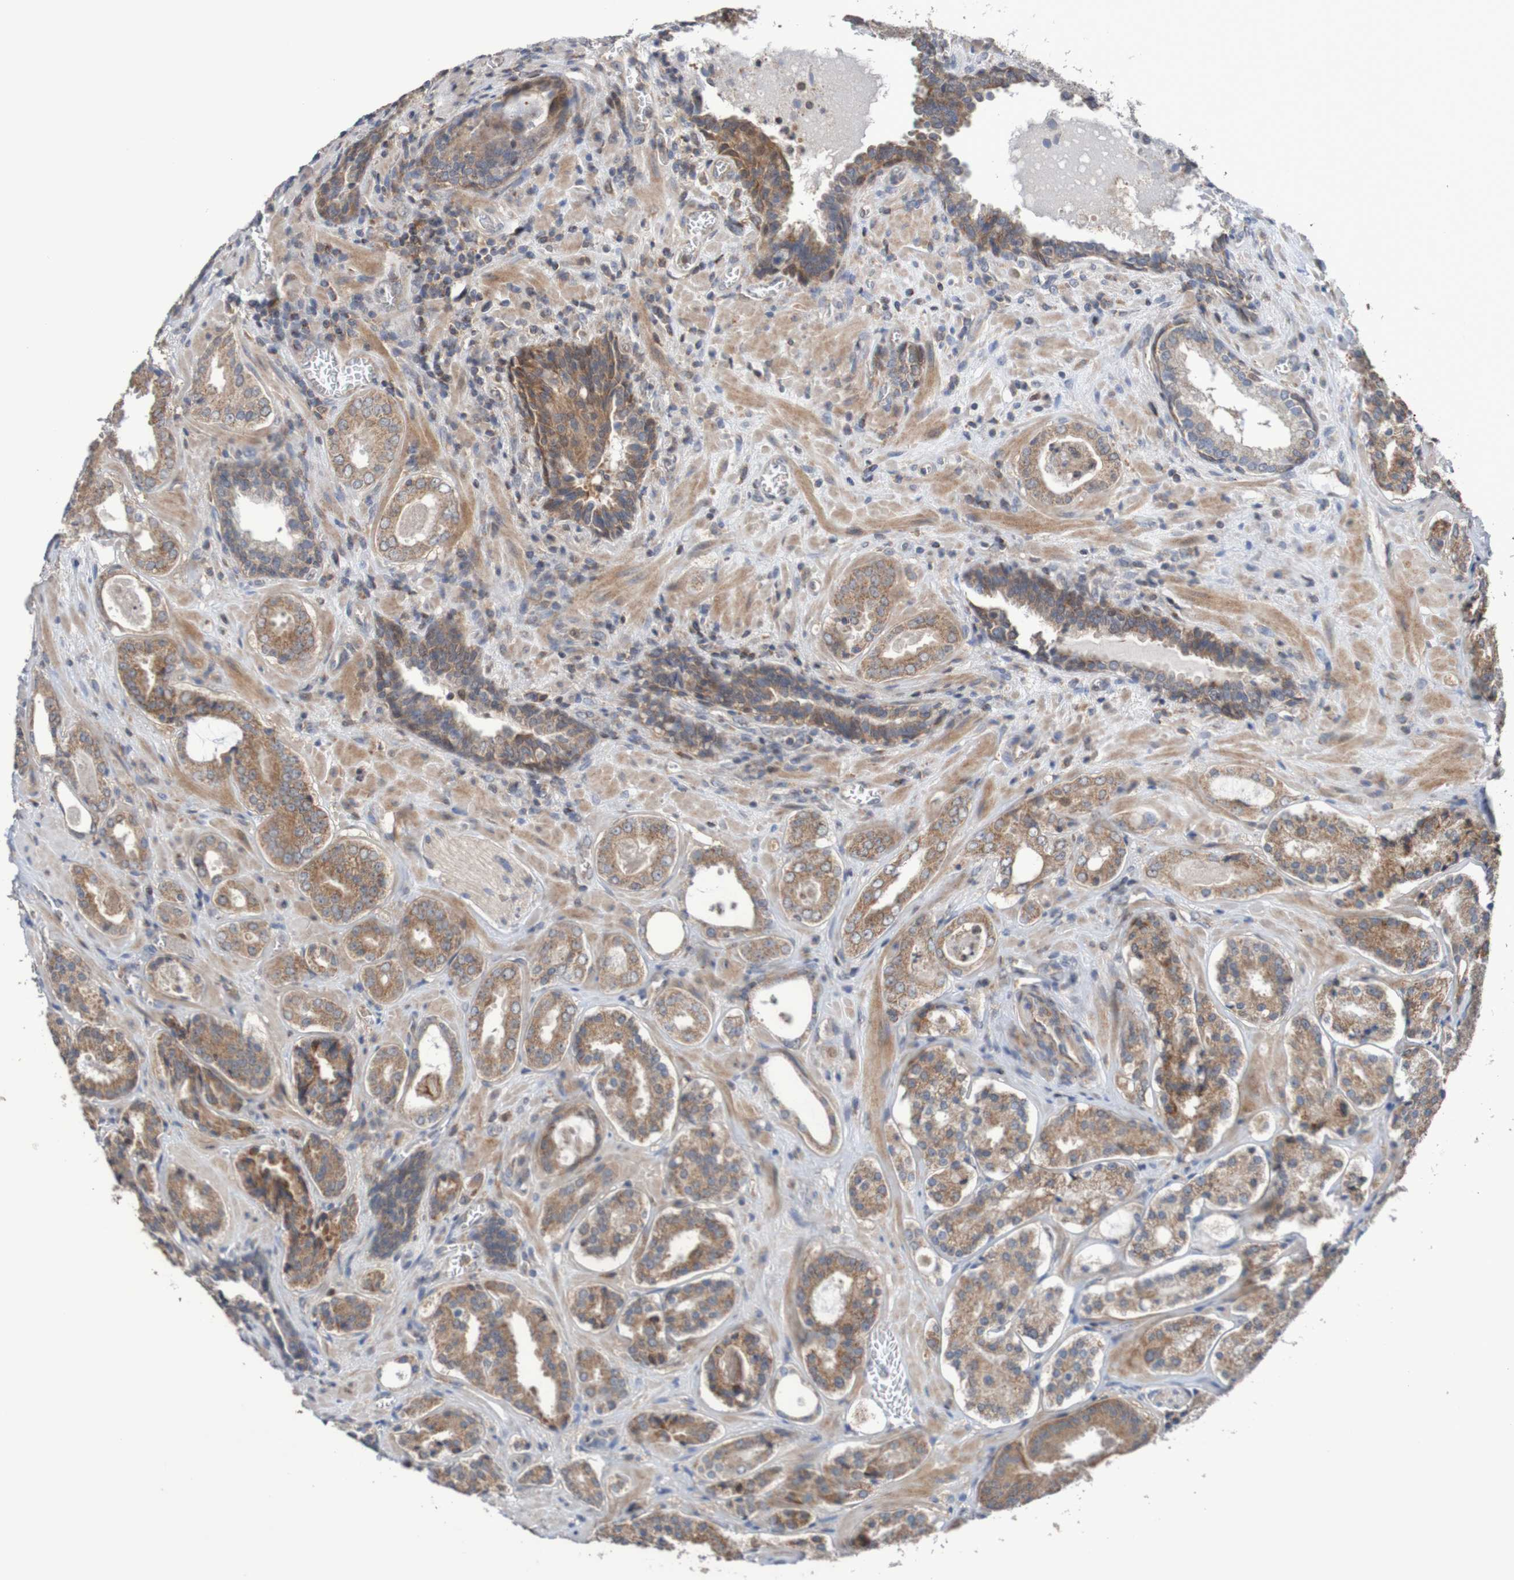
{"staining": {"intensity": "moderate", "quantity": ">75%", "location": "cytoplasmic/membranous"}, "tissue": "prostate cancer", "cell_type": "Tumor cells", "image_type": "cancer", "snomed": [{"axis": "morphology", "description": "Adenocarcinoma, High grade"}, {"axis": "topography", "description": "Prostate"}], "caption": "Protein staining by IHC displays moderate cytoplasmic/membranous staining in about >75% of tumor cells in prostate cancer. Nuclei are stained in blue.", "gene": "C3orf18", "patient": {"sex": "male", "age": 60}}